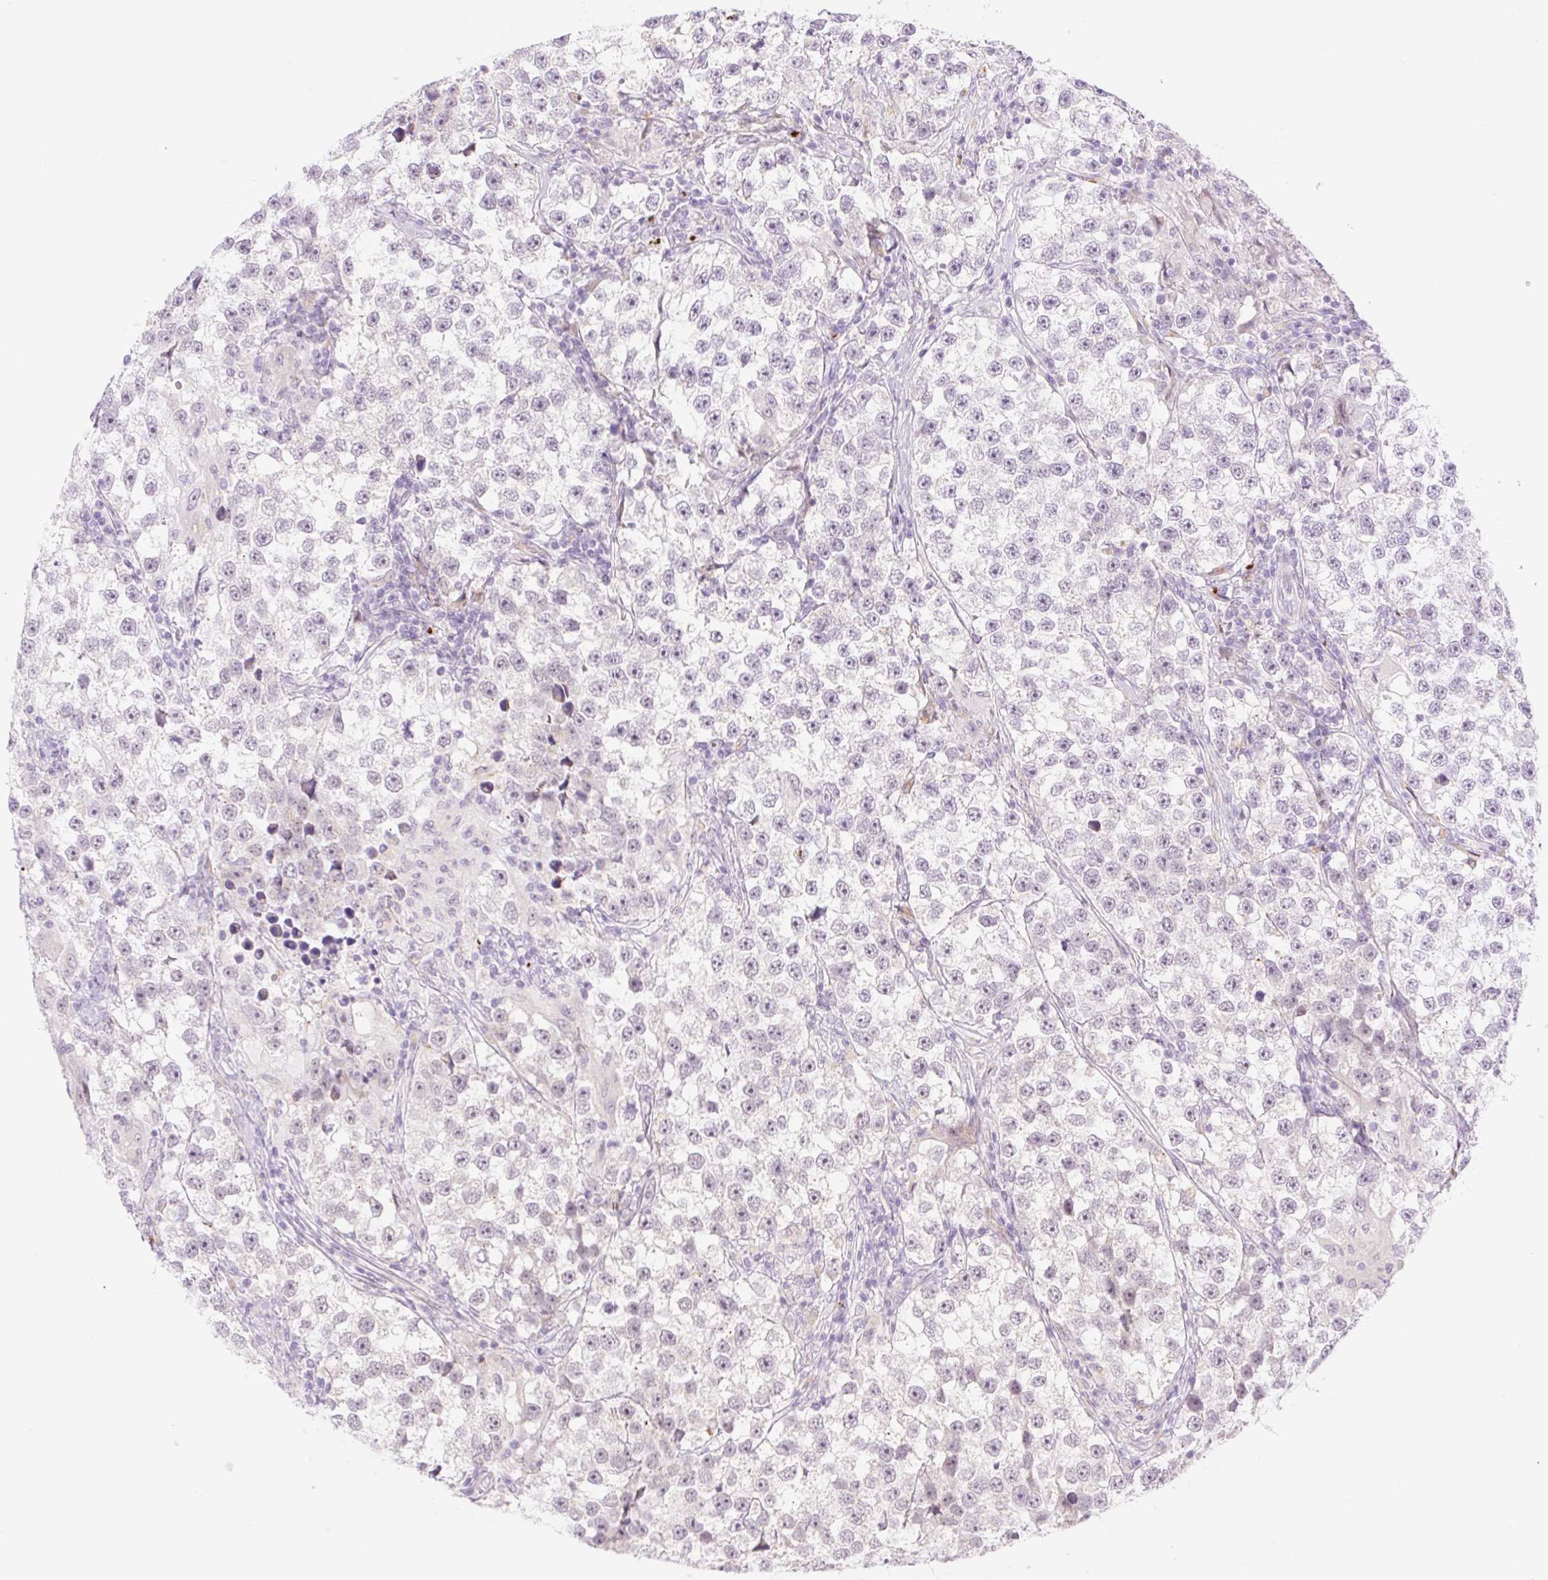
{"staining": {"intensity": "negative", "quantity": "none", "location": "none"}, "tissue": "testis cancer", "cell_type": "Tumor cells", "image_type": "cancer", "snomed": [{"axis": "morphology", "description": "Seminoma, NOS"}, {"axis": "topography", "description": "Testis"}], "caption": "IHC photomicrograph of neoplastic tissue: seminoma (testis) stained with DAB demonstrates no significant protein staining in tumor cells.", "gene": "SPRYD4", "patient": {"sex": "male", "age": 46}}